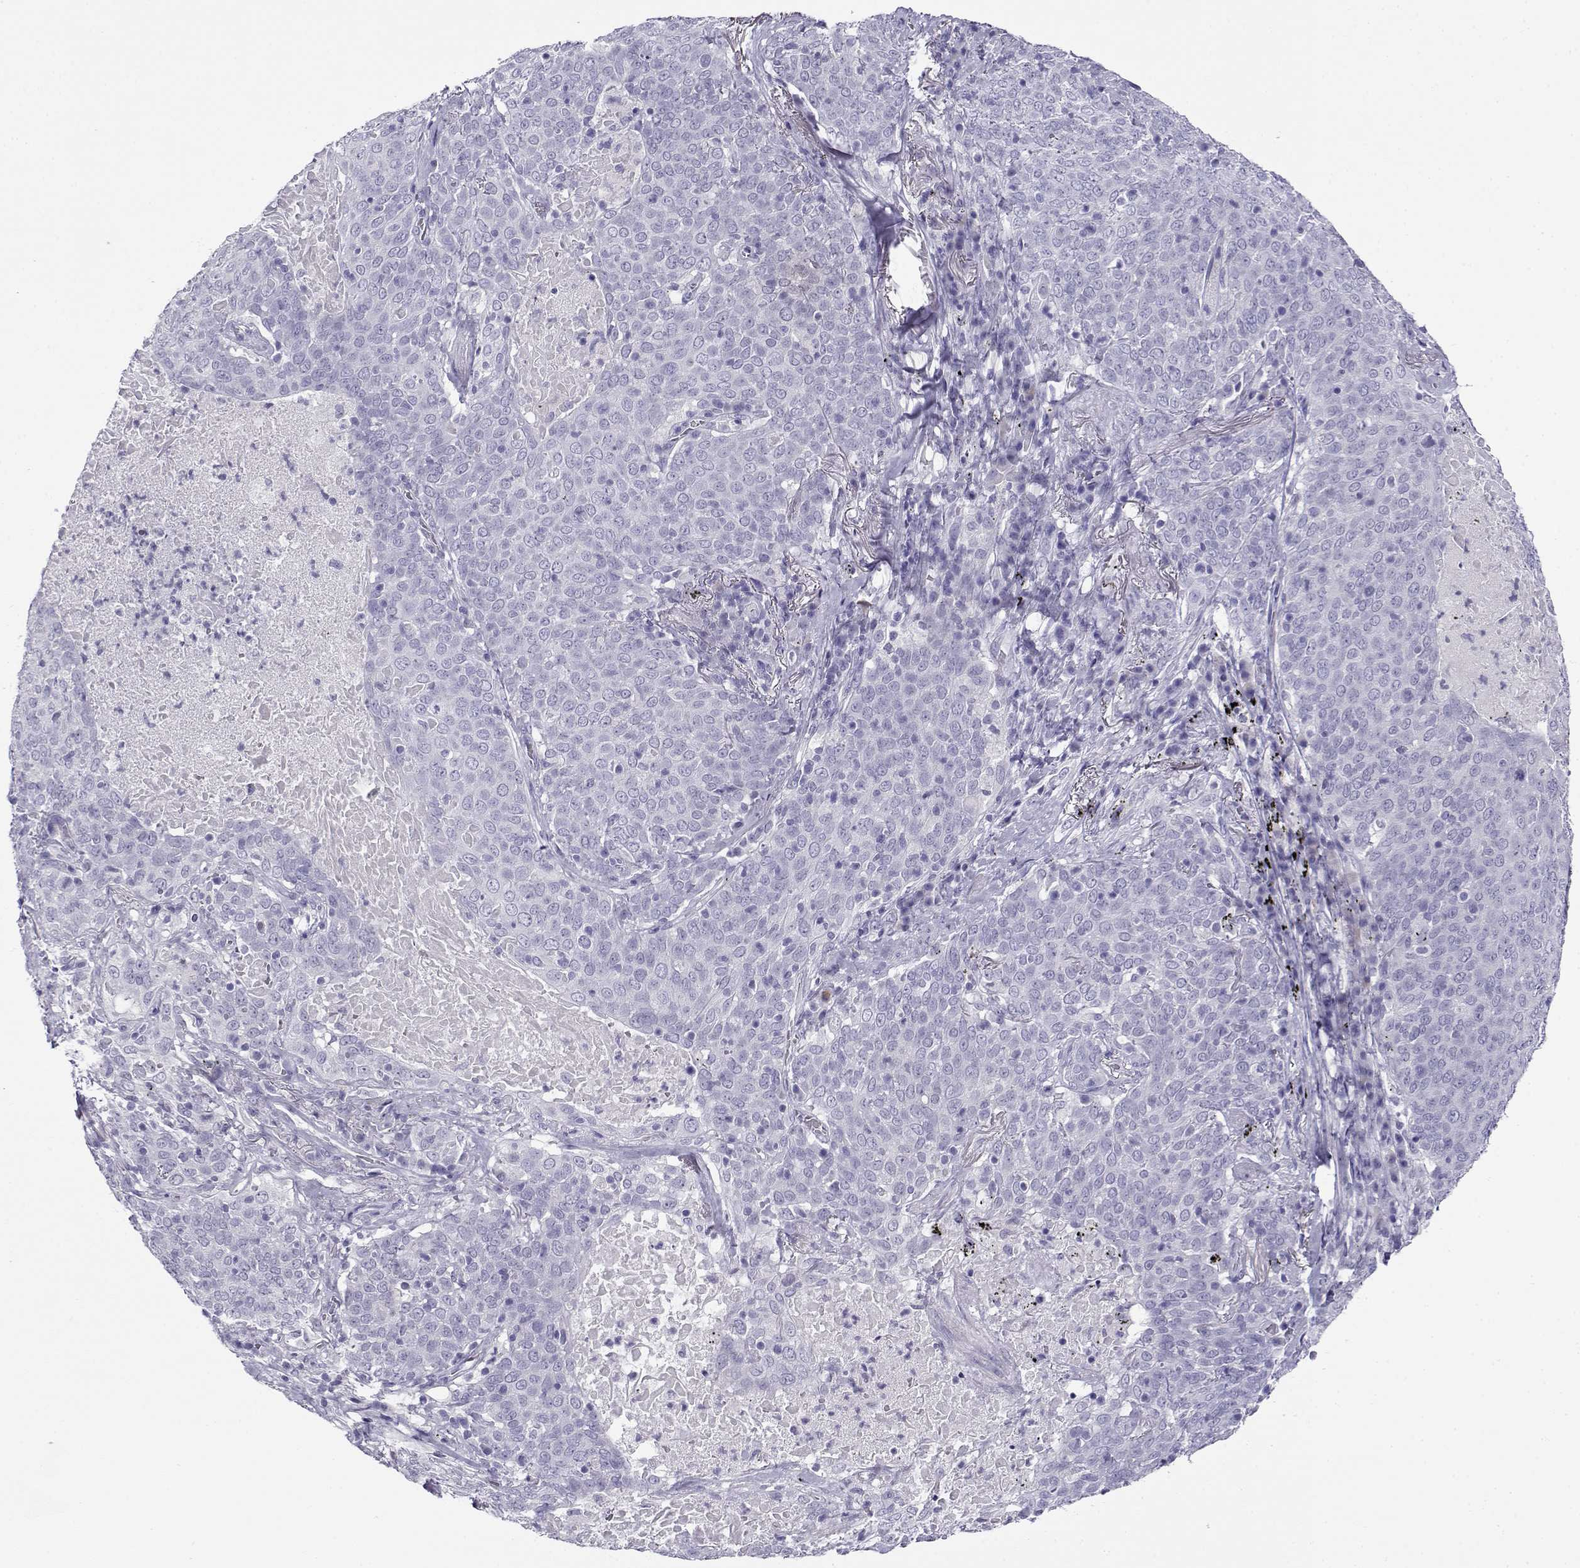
{"staining": {"intensity": "negative", "quantity": "none", "location": "none"}, "tissue": "lung cancer", "cell_type": "Tumor cells", "image_type": "cancer", "snomed": [{"axis": "morphology", "description": "Squamous cell carcinoma, NOS"}, {"axis": "topography", "description": "Lung"}], "caption": "Tumor cells are negative for brown protein staining in lung cancer (squamous cell carcinoma).", "gene": "CABS1", "patient": {"sex": "male", "age": 82}}